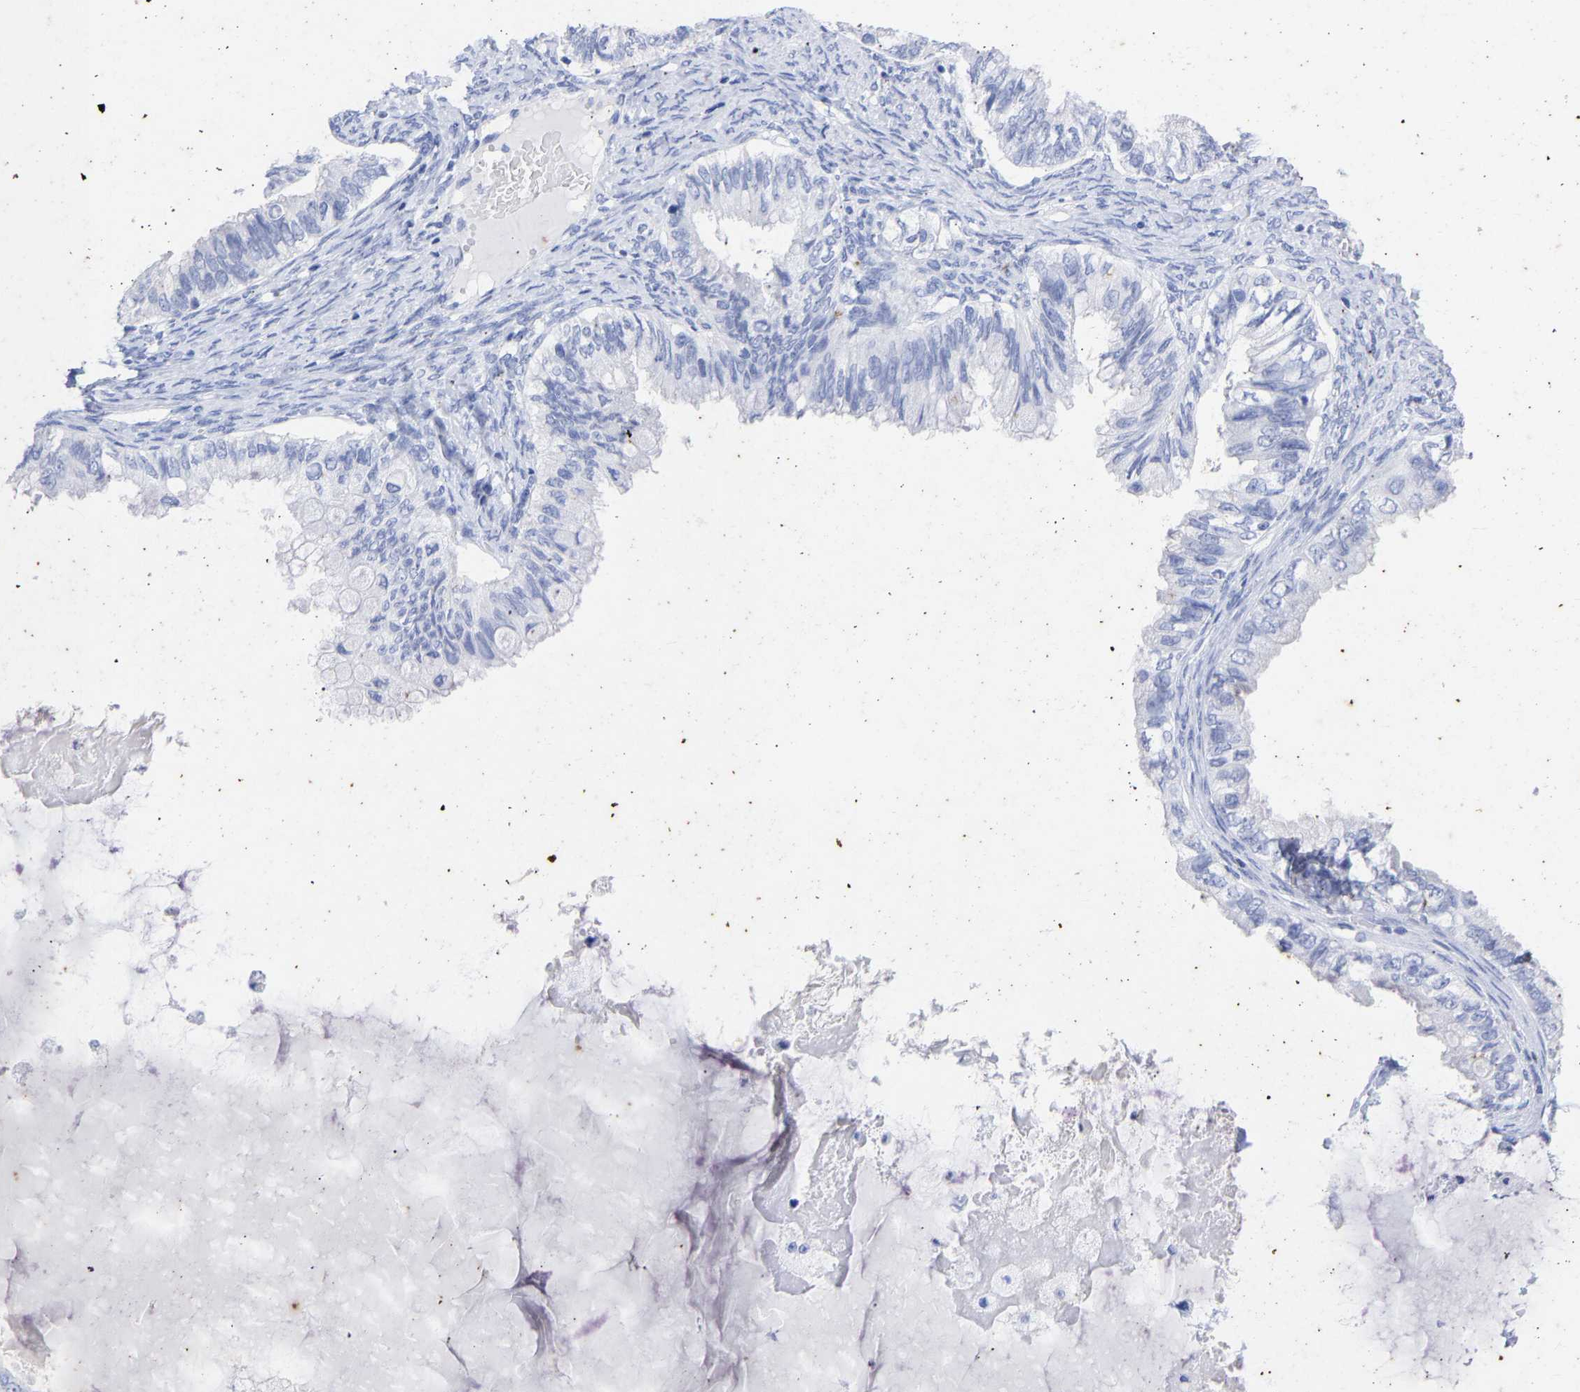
{"staining": {"intensity": "negative", "quantity": "none", "location": "none"}, "tissue": "ovarian cancer", "cell_type": "Tumor cells", "image_type": "cancer", "snomed": [{"axis": "morphology", "description": "Cystadenocarcinoma, mucinous, NOS"}, {"axis": "topography", "description": "Ovary"}], "caption": "IHC photomicrograph of ovarian cancer stained for a protein (brown), which exhibits no staining in tumor cells.", "gene": "KRT1", "patient": {"sex": "female", "age": 80}}